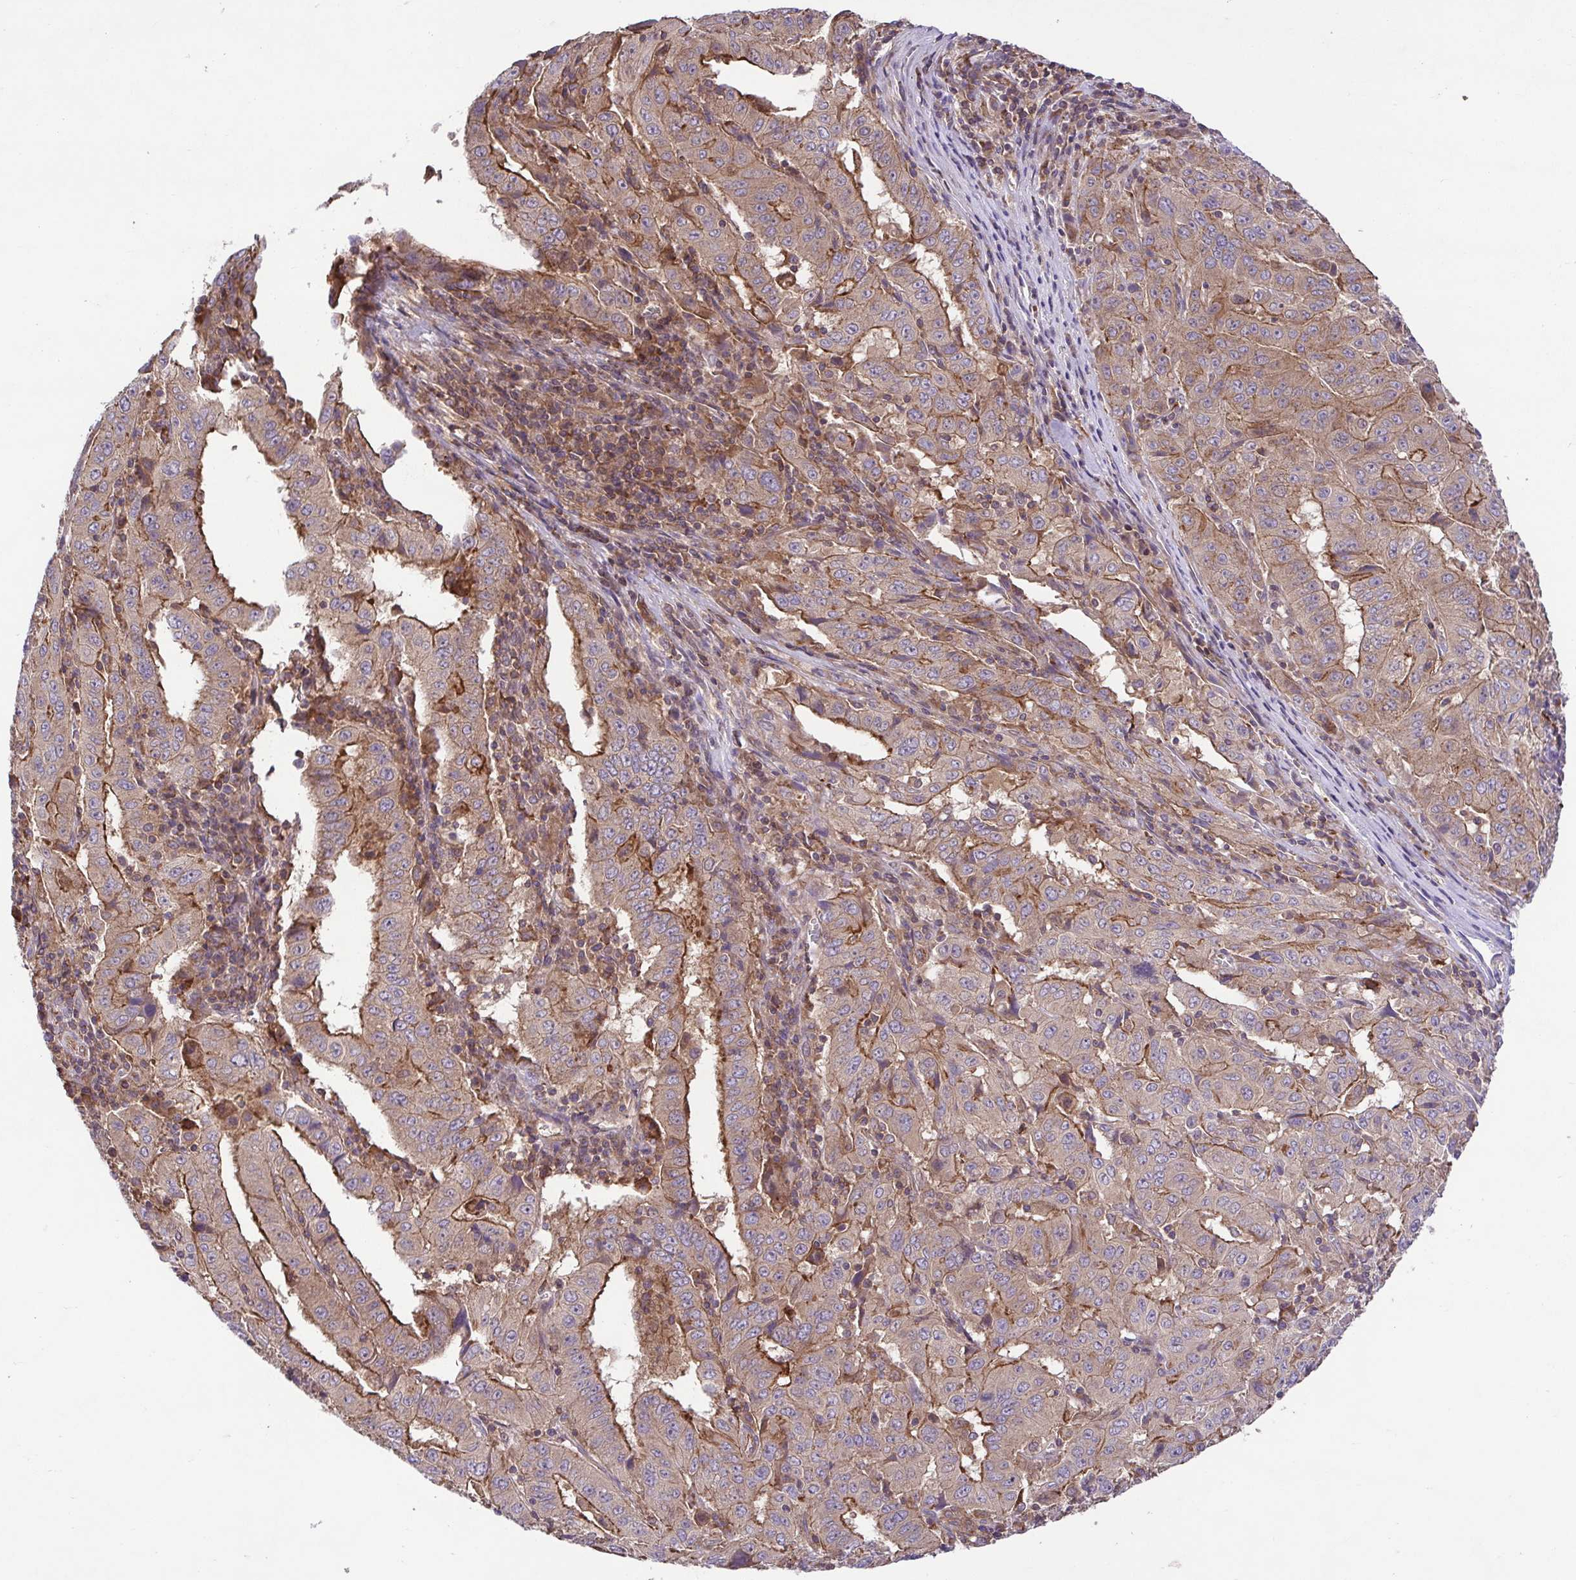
{"staining": {"intensity": "moderate", "quantity": "25%-75%", "location": "cytoplasmic/membranous"}, "tissue": "pancreatic cancer", "cell_type": "Tumor cells", "image_type": "cancer", "snomed": [{"axis": "morphology", "description": "Adenocarcinoma, NOS"}, {"axis": "topography", "description": "Pancreas"}], "caption": "The histopathology image demonstrates a brown stain indicating the presence of a protein in the cytoplasmic/membranous of tumor cells in pancreatic cancer (adenocarcinoma). The protein is shown in brown color, while the nuclei are stained blue.", "gene": "IDE", "patient": {"sex": "male", "age": 63}}